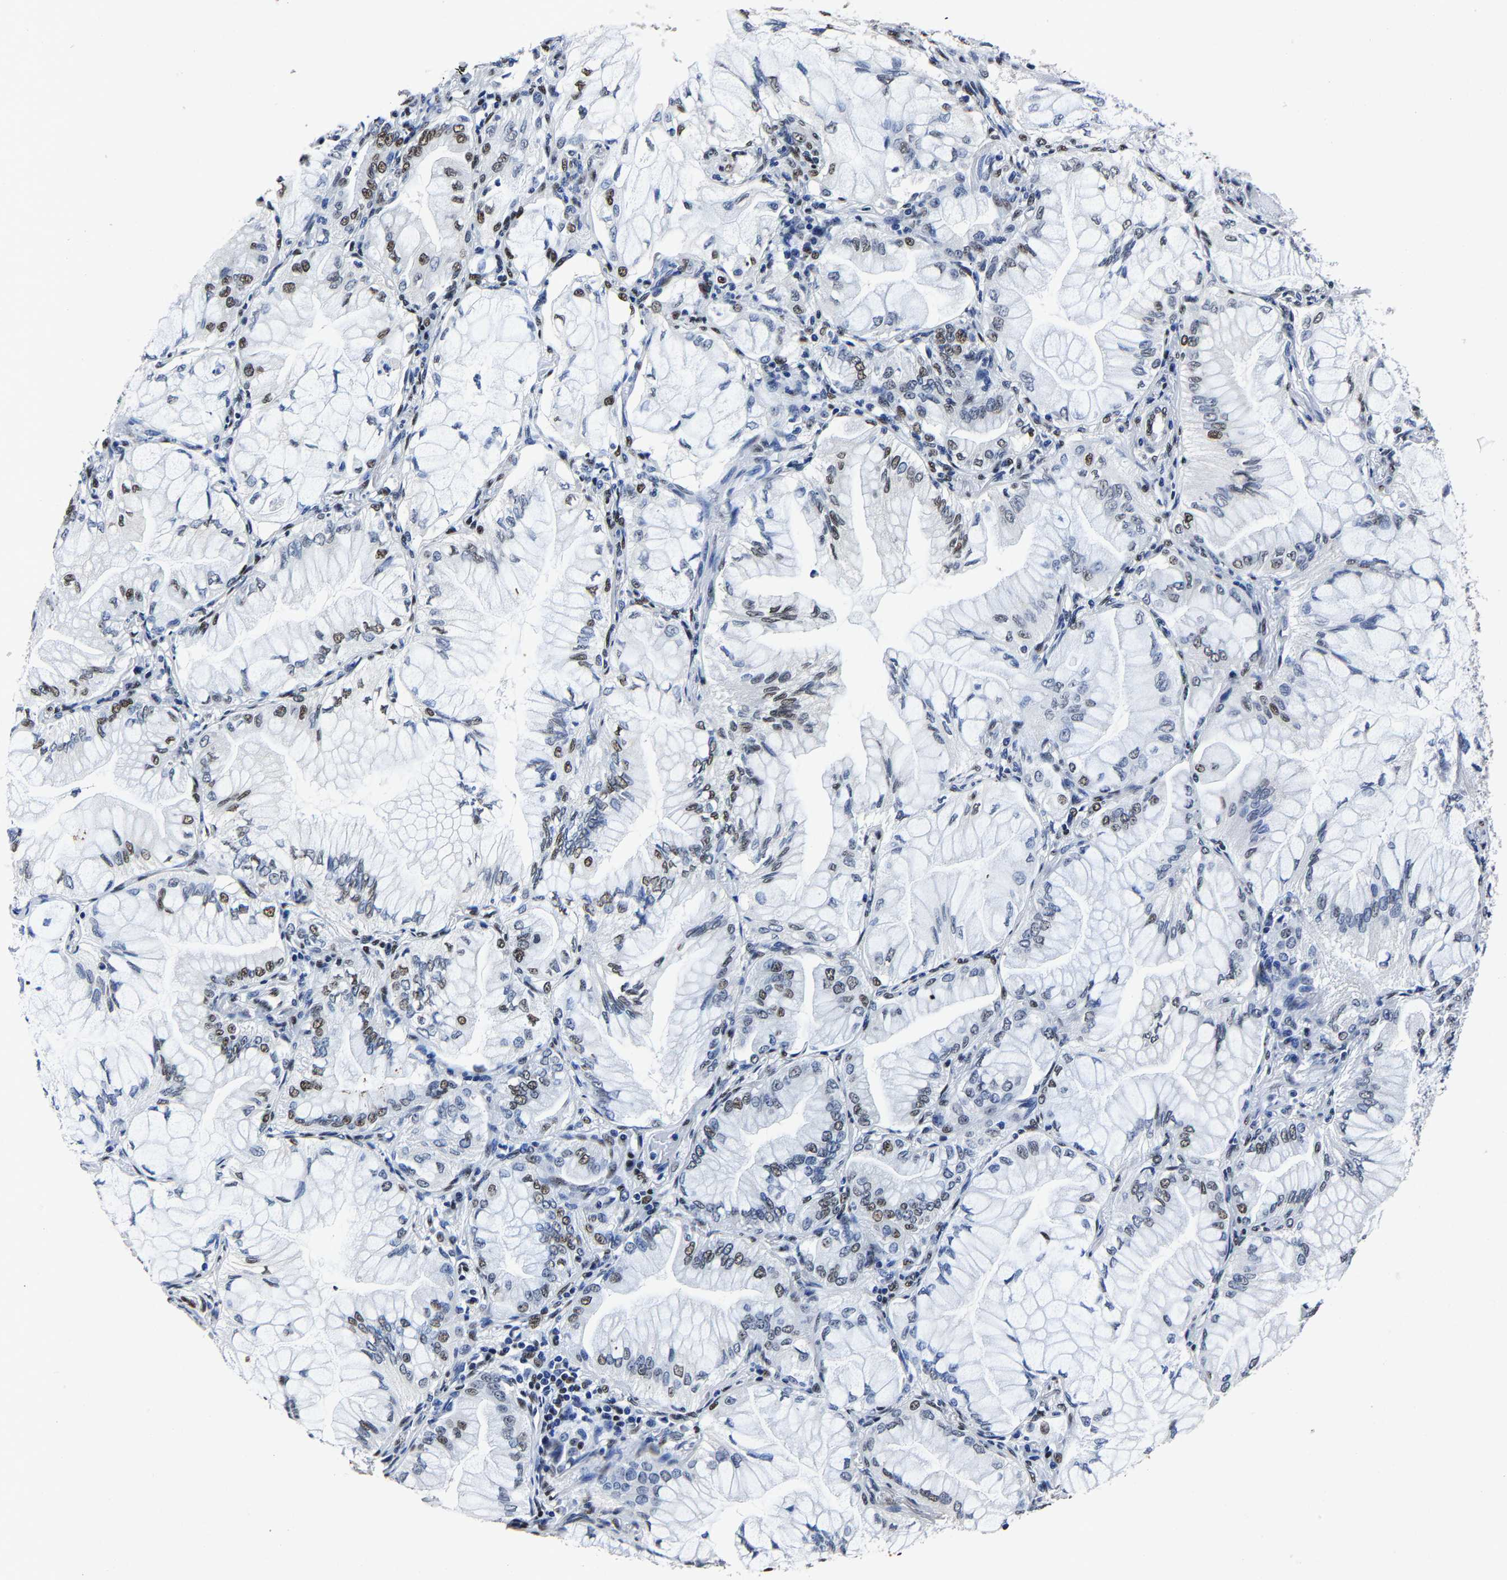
{"staining": {"intensity": "moderate", "quantity": "25%-75%", "location": "nuclear"}, "tissue": "lung cancer", "cell_type": "Tumor cells", "image_type": "cancer", "snomed": [{"axis": "morphology", "description": "Adenocarcinoma, NOS"}, {"axis": "topography", "description": "Lung"}], "caption": "A micrograph of human adenocarcinoma (lung) stained for a protein displays moderate nuclear brown staining in tumor cells.", "gene": "RBM45", "patient": {"sex": "female", "age": 70}}